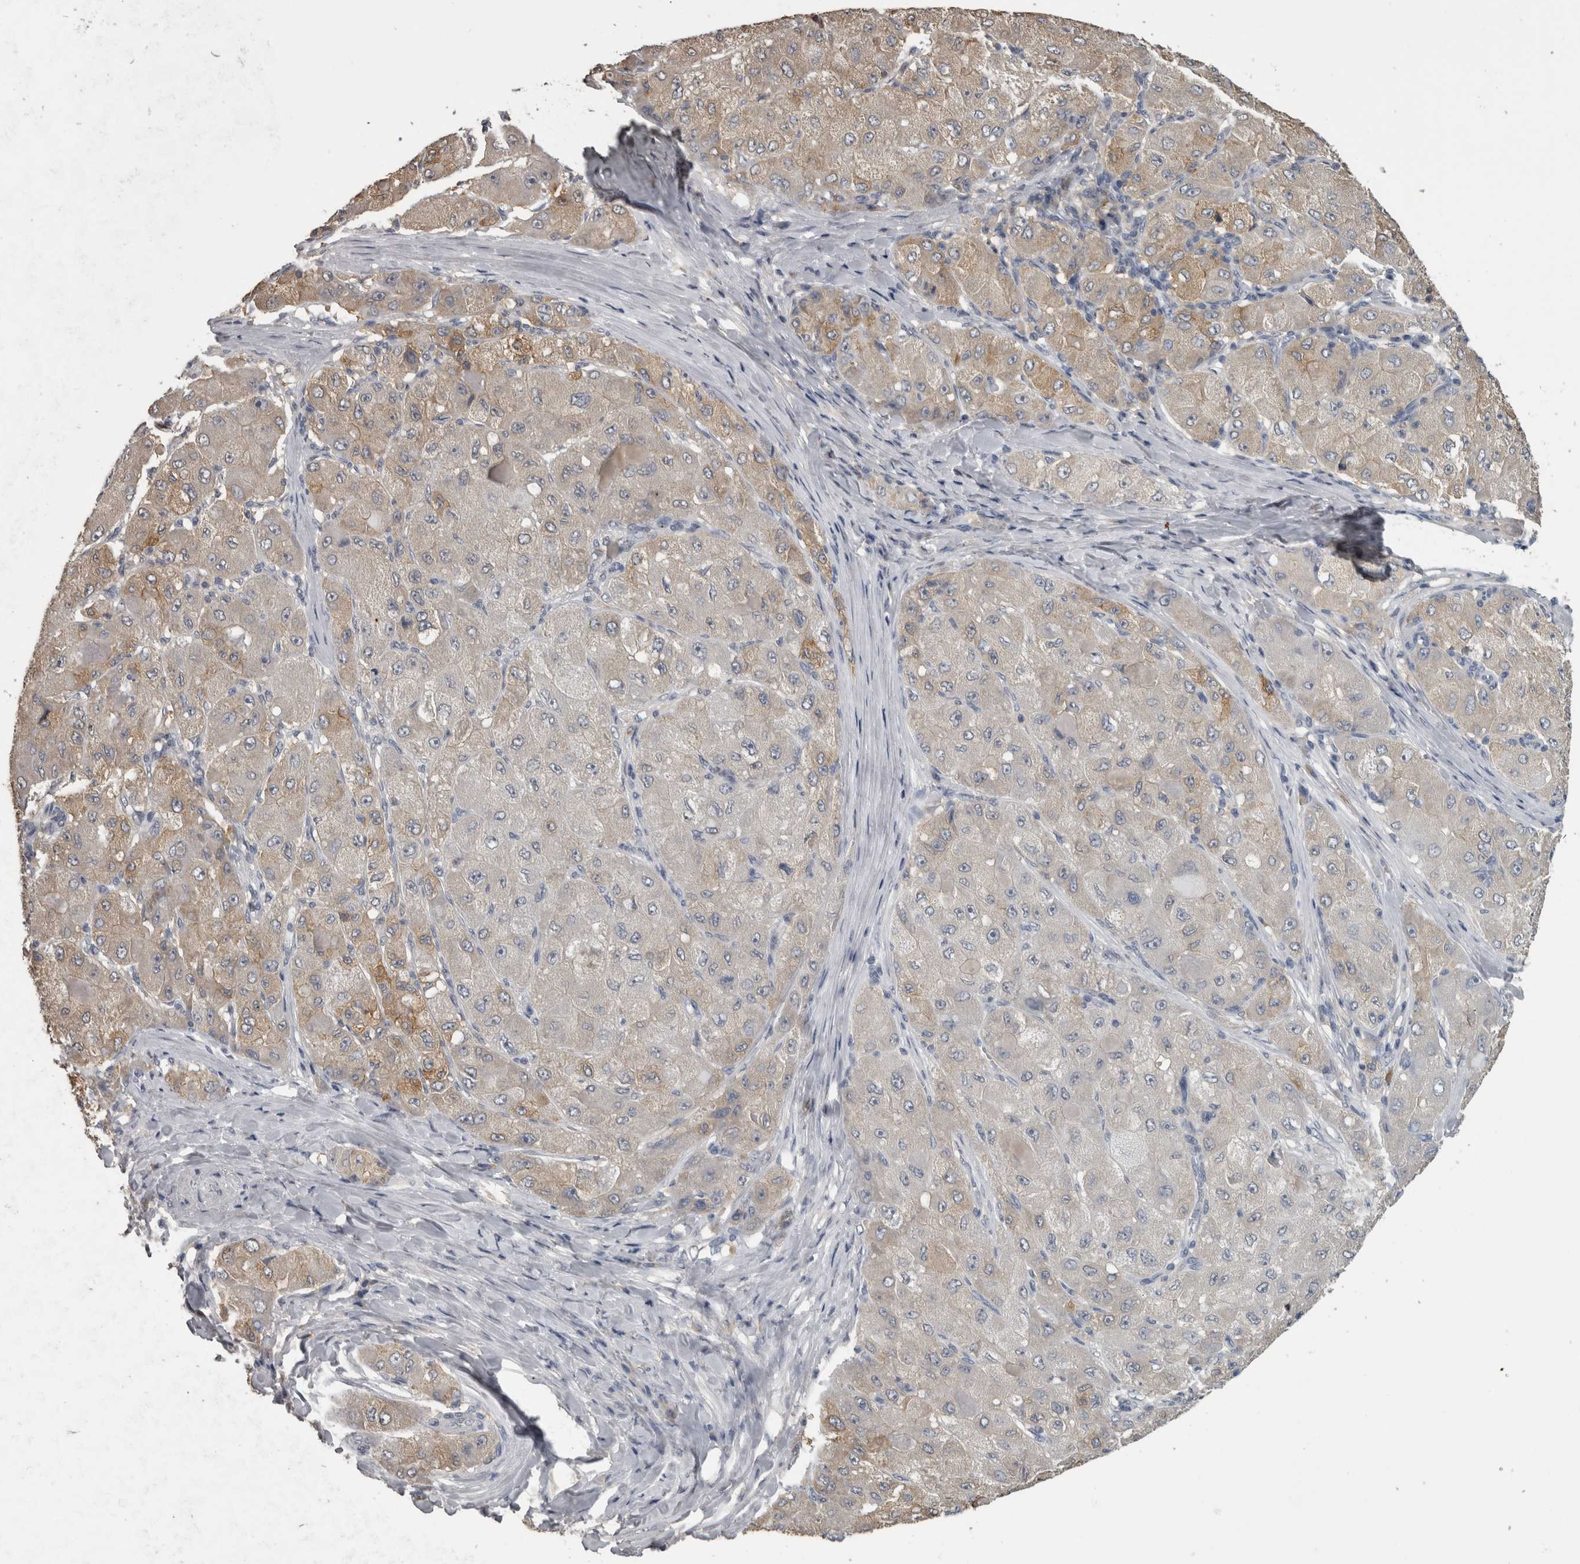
{"staining": {"intensity": "weak", "quantity": "<25%", "location": "cytoplasmic/membranous"}, "tissue": "liver cancer", "cell_type": "Tumor cells", "image_type": "cancer", "snomed": [{"axis": "morphology", "description": "Carcinoma, Hepatocellular, NOS"}, {"axis": "topography", "description": "Liver"}], "caption": "Immunohistochemistry (IHC) image of neoplastic tissue: human liver cancer (hepatocellular carcinoma) stained with DAB (3,3'-diaminobenzidine) shows no significant protein positivity in tumor cells.", "gene": "PIK3AP1", "patient": {"sex": "male", "age": 80}}